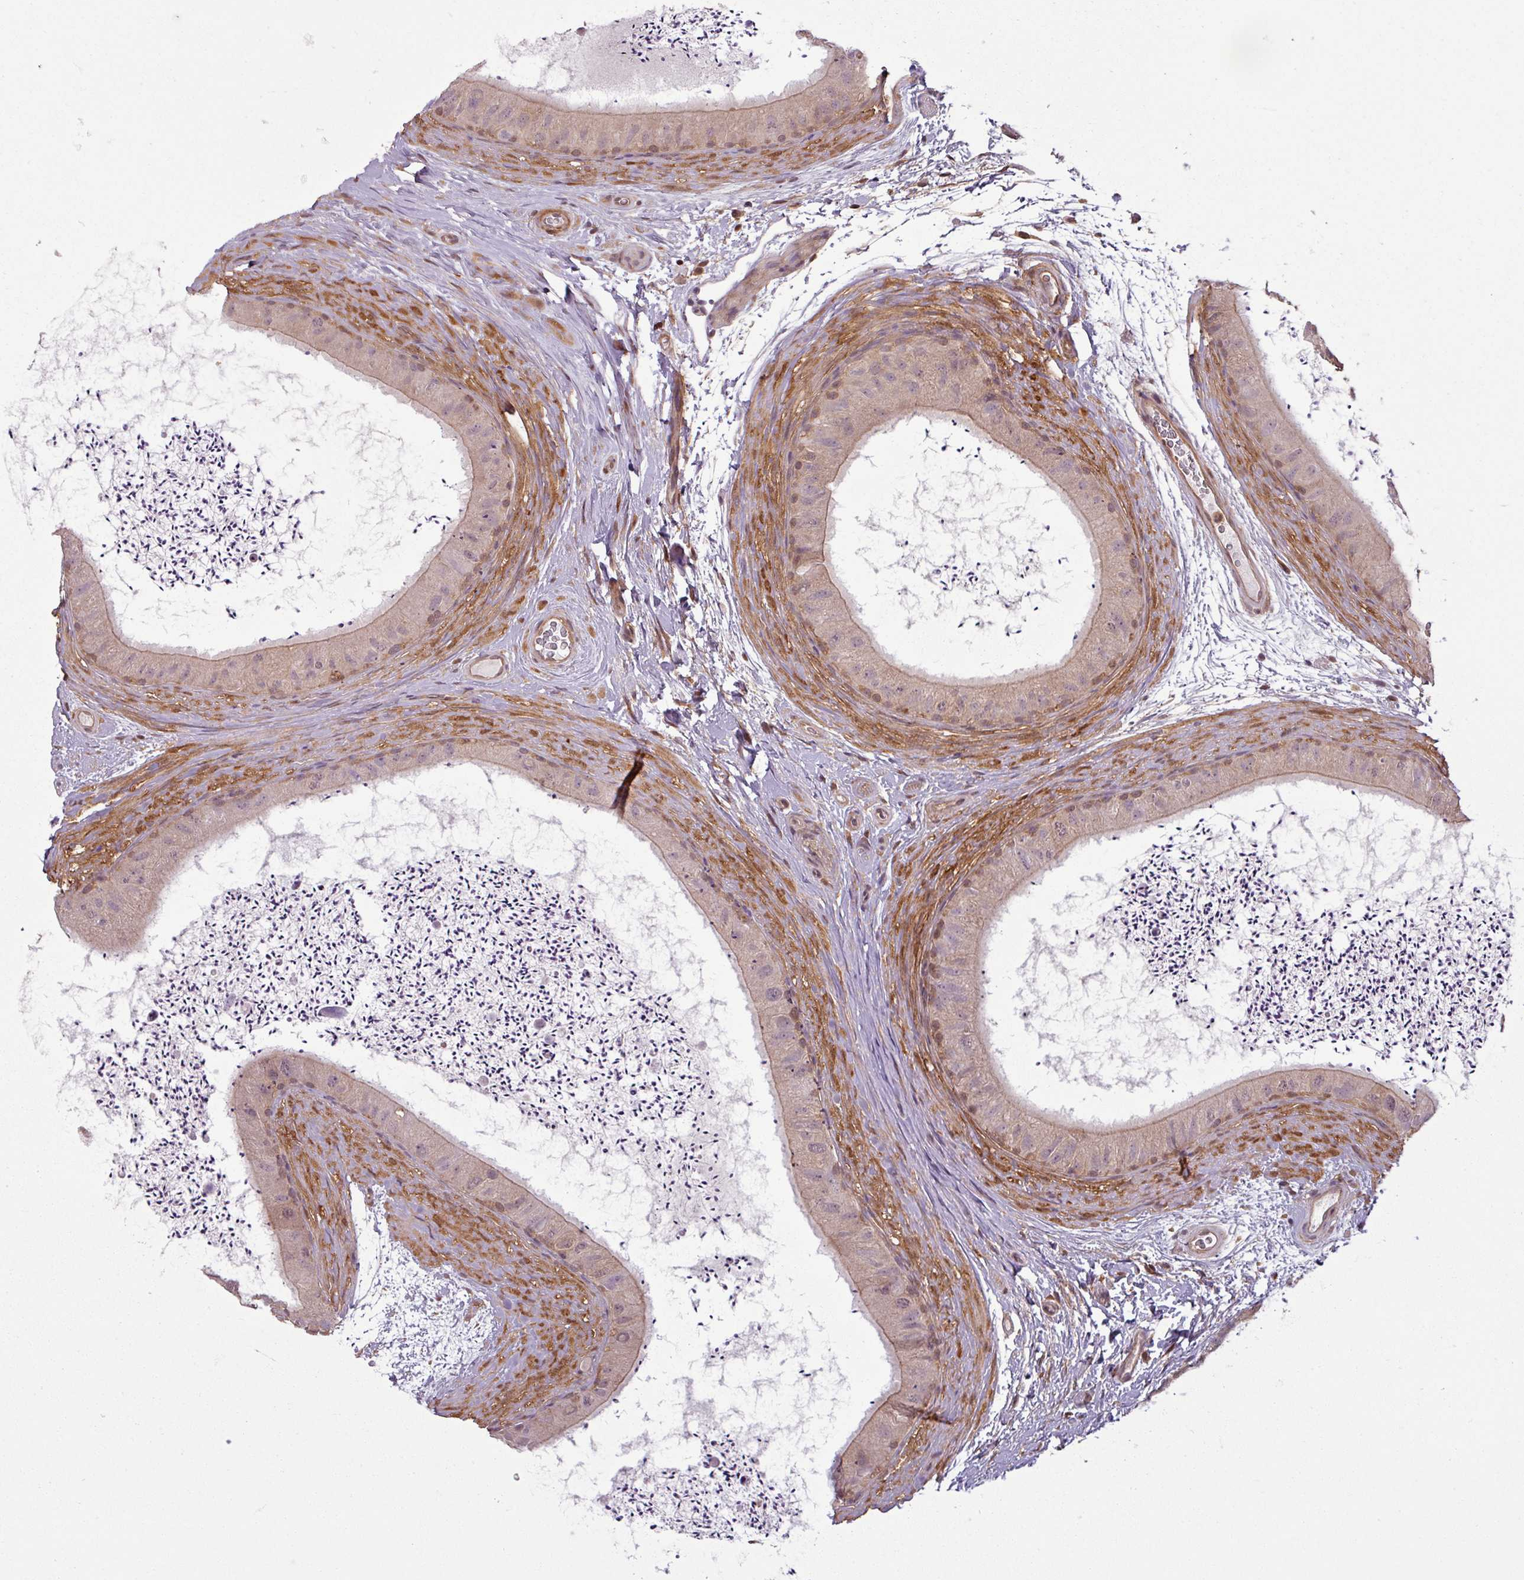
{"staining": {"intensity": "weak", "quantity": ">75%", "location": "cytoplasmic/membranous"}, "tissue": "epididymis", "cell_type": "Glandular cells", "image_type": "normal", "snomed": [{"axis": "morphology", "description": "Normal tissue, NOS"}, {"axis": "topography", "description": "Epididymis"}], "caption": "About >75% of glandular cells in benign epididymis display weak cytoplasmic/membranous protein positivity as visualized by brown immunohistochemical staining.", "gene": "SH3BGRL", "patient": {"sex": "male", "age": 50}}